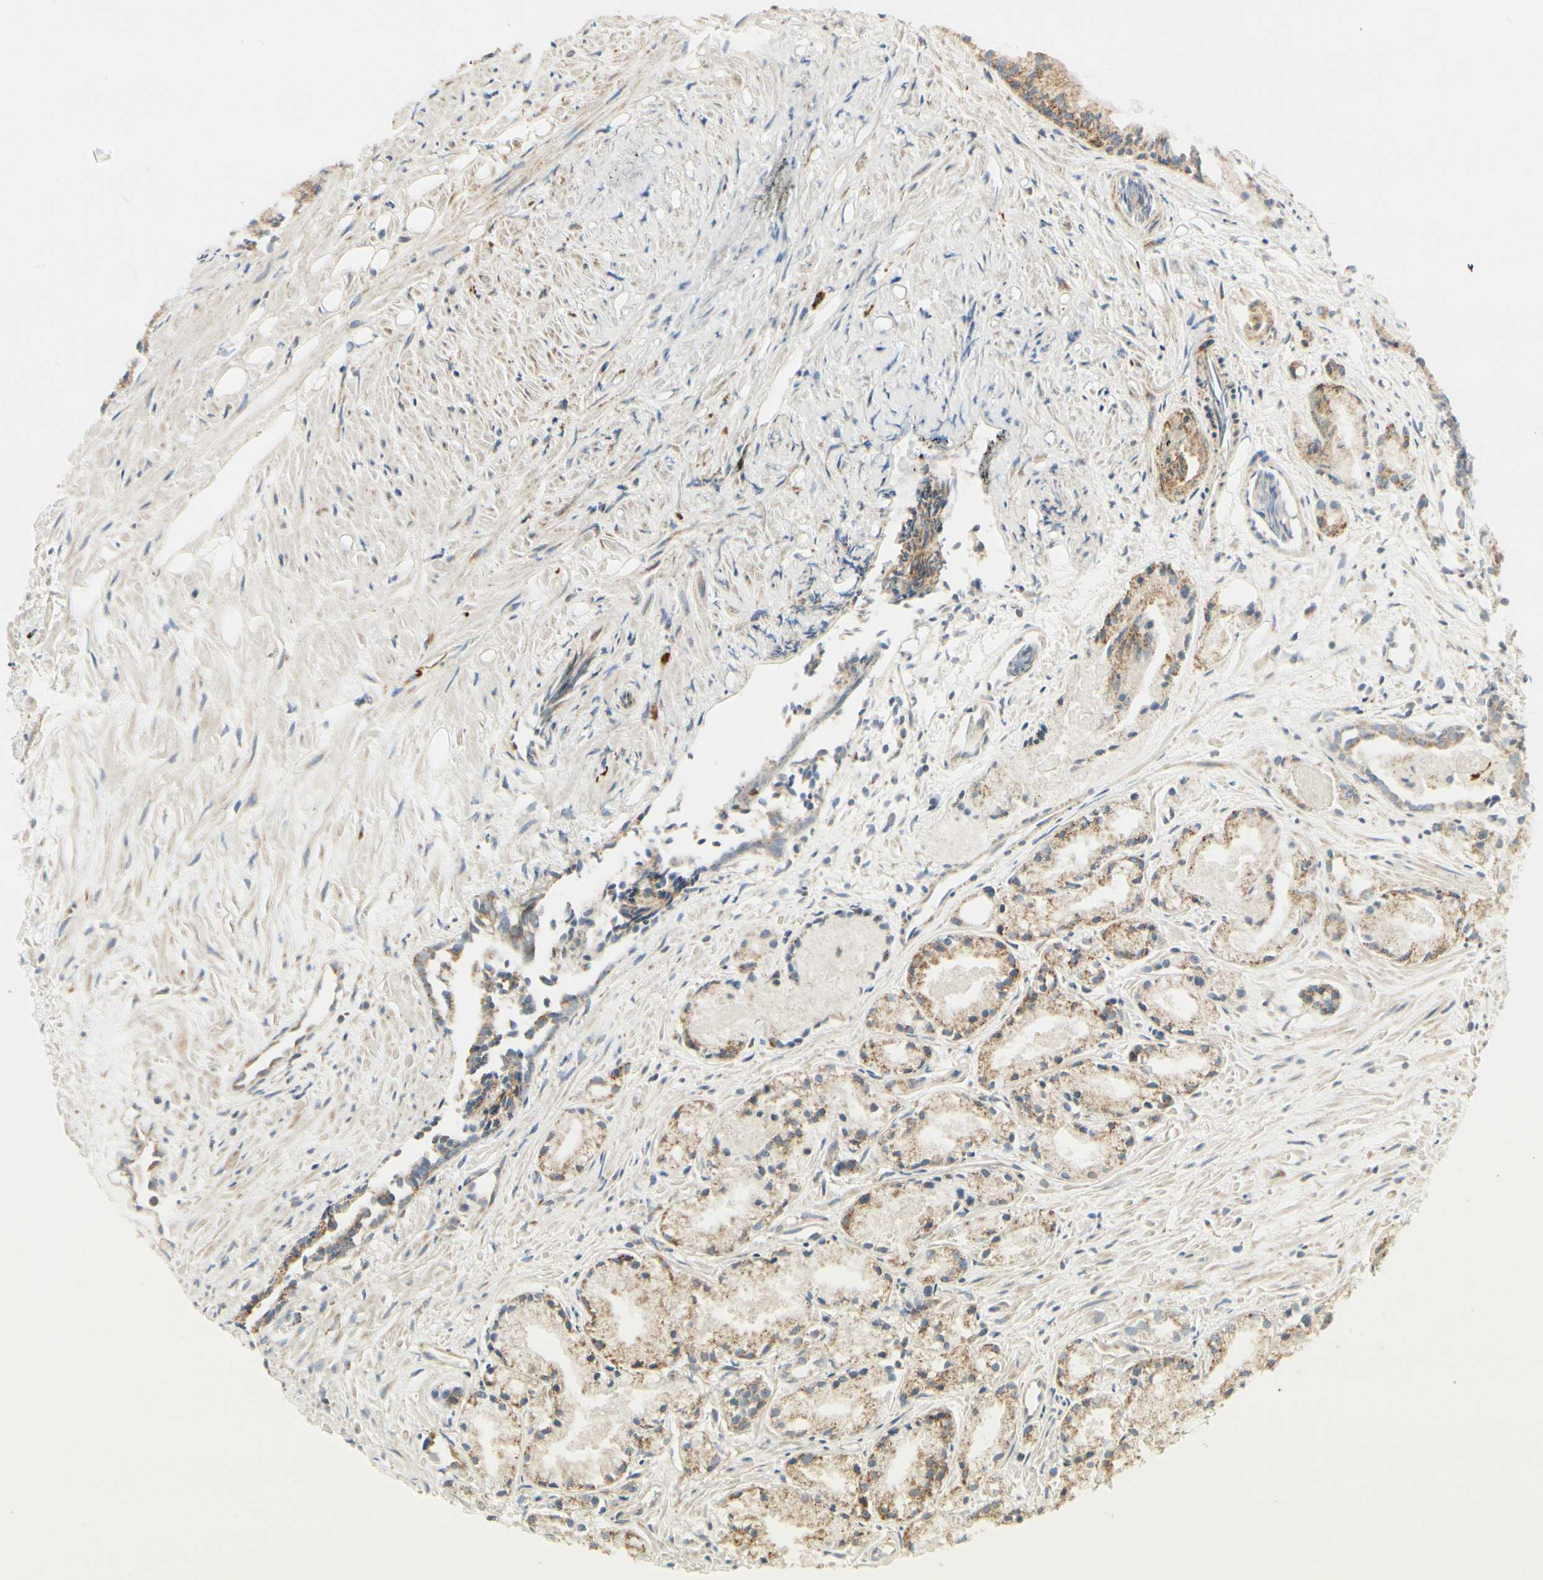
{"staining": {"intensity": "moderate", "quantity": "25%-75%", "location": "cytoplasmic/membranous"}, "tissue": "prostate cancer", "cell_type": "Tumor cells", "image_type": "cancer", "snomed": [{"axis": "morphology", "description": "Adenocarcinoma, Low grade"}, {"axis": "topography", "description": "Prostate"}], "caption": "A histopathology image of human prostate cancer stained for a protein demonstrates moderate cytoplasmic/membranous brown staining in tumor cells. Using DAB (brown) and hematoxylin (blue) stains, captured at high magnification using brightfield microscopy.", "gene": "ANKS6", "patient": {"sex": "male", "age": 72}}